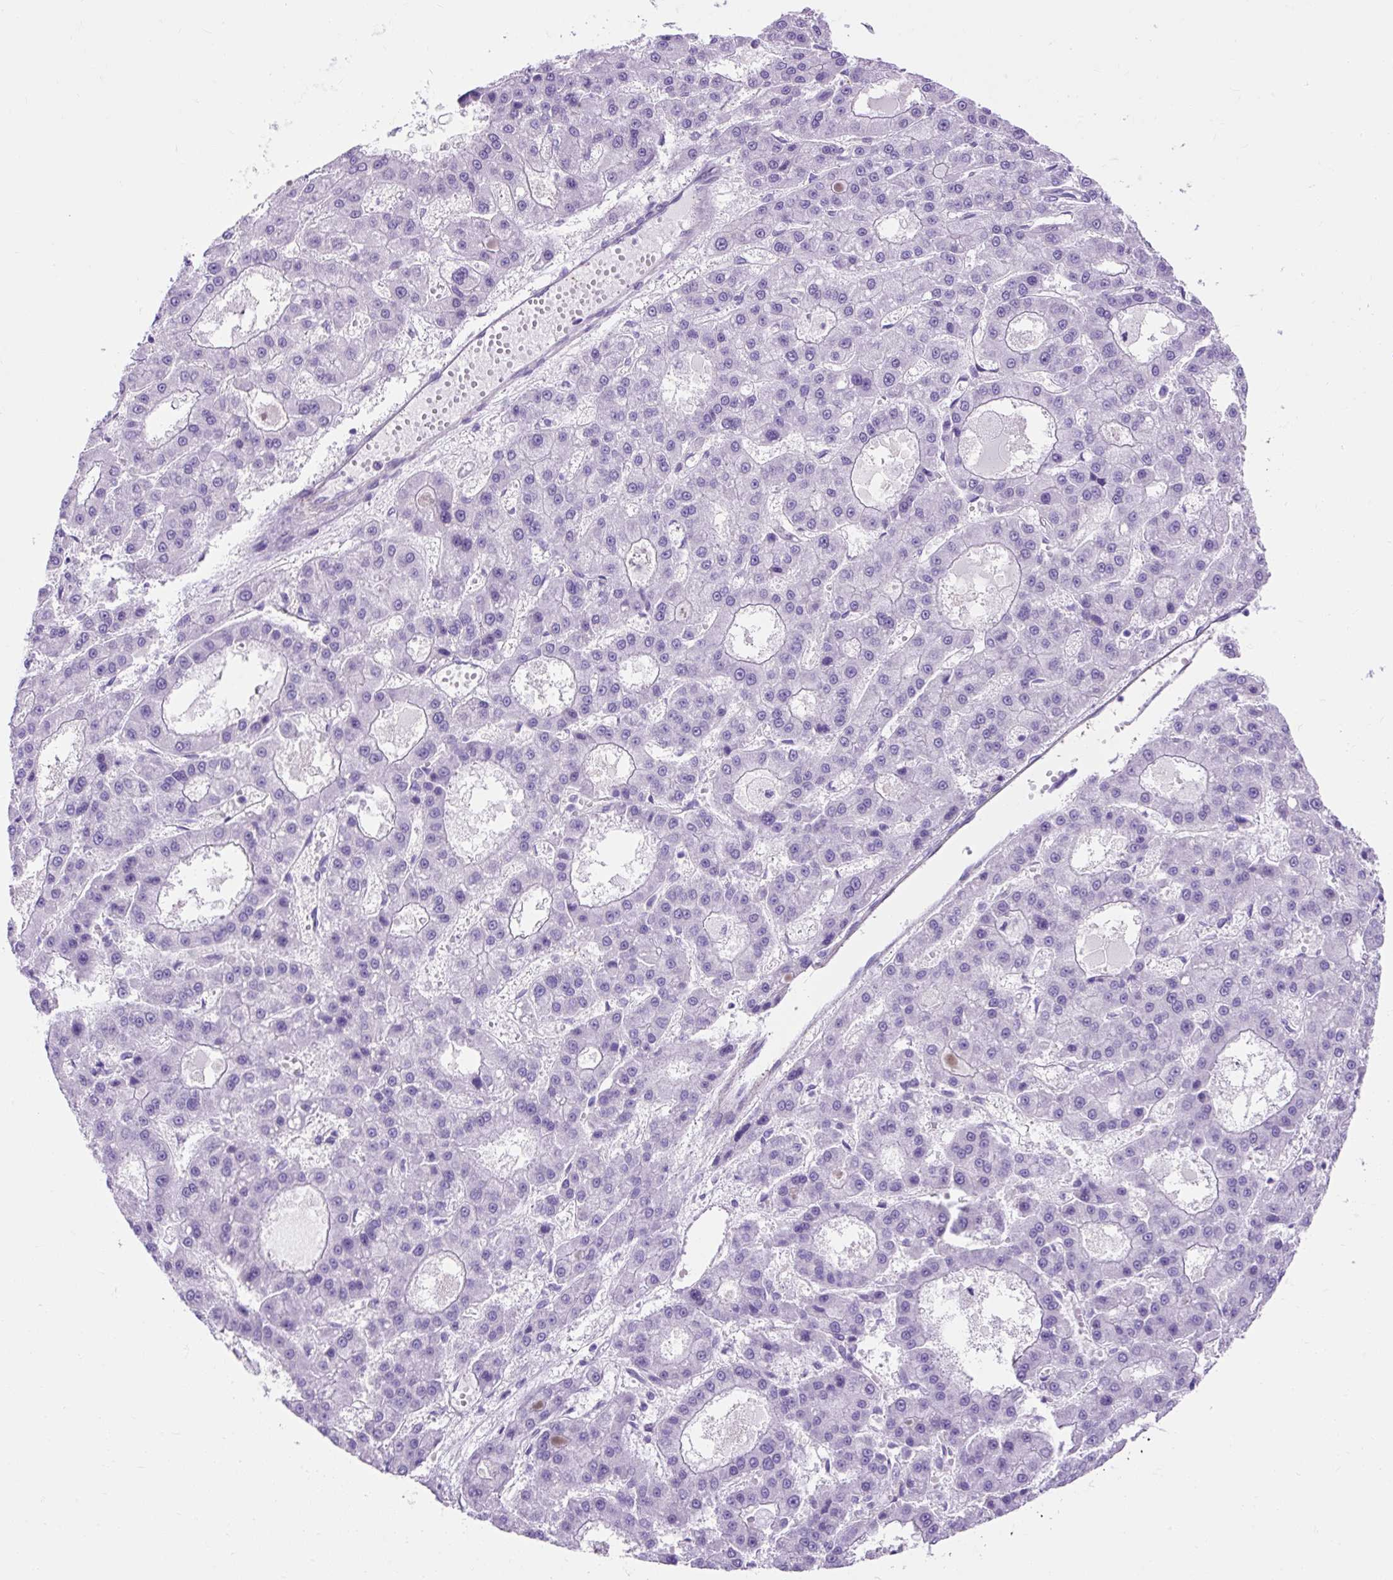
{"staining": {"intensity": "negative", "quantity": "none", "location": "none"}, "tissue": "liver cancer", "cell_type": "Tumor cells", "image_type": "cancer", "snomed": [{"axis": "morphology", "description": "Carcinoma, Hepatocellular, NOS"}, {"axis": "topography", "description": "Liver"}], "caption": "Tumor cells show no significant expression in hepatocellular carcinoma (liver).", "gene": "KRT12", "patient": {"sex": "male", "age": 70}}